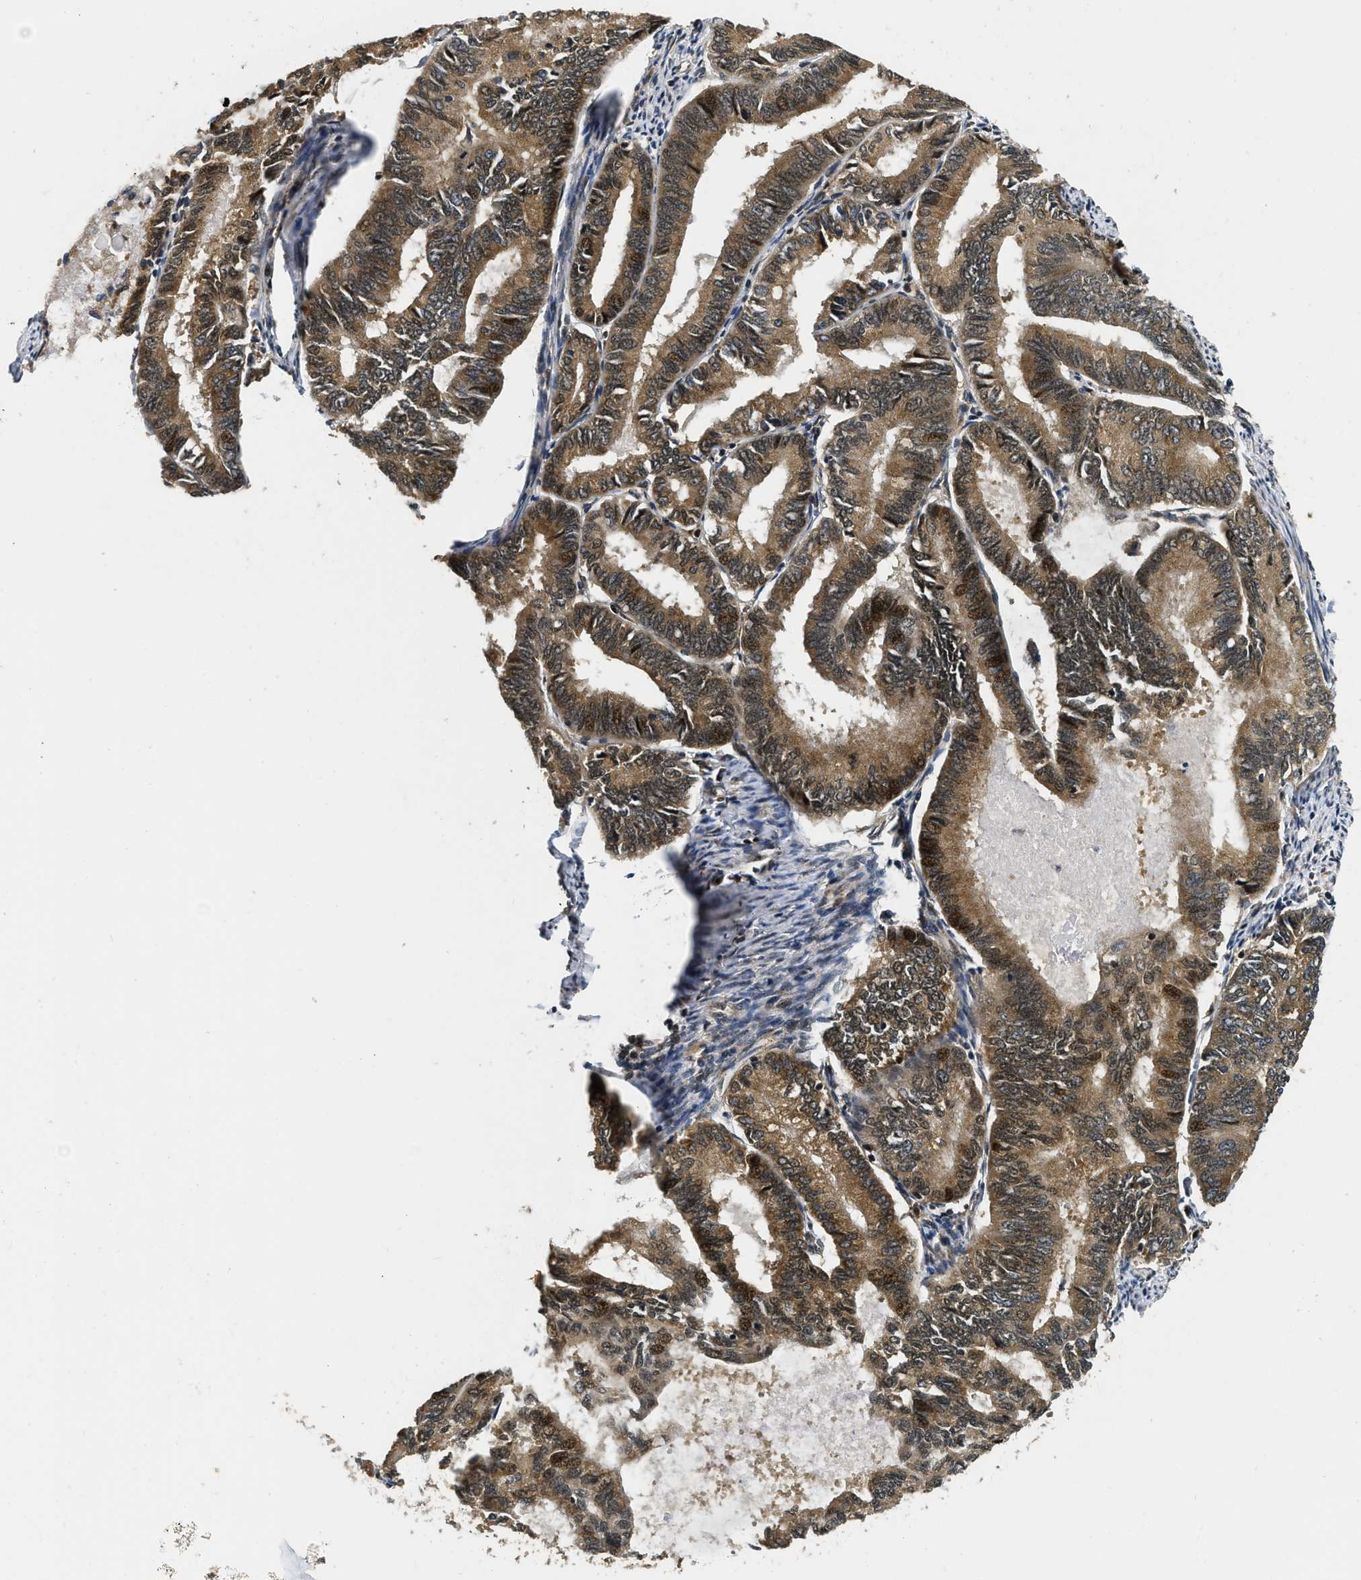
{"staining": {"intensity": "moderate", "quantity": ">75%", "location": "cytoplasmic/membranous"}, "tissue": "endometrial cancer", "cell_type": "Tumor cells", "image_type": "cancer", "snomed": [{"axis": "morphology", "description": "Adenocarcinoma, NOS"}, {"axis": "topography", "description": "Endometrium"}], "caption": "Tumor cells demonstrate moderate cytoplasmic/membranous expression in approximately >75% of cells in endometrial cancer (adenocarcinoma).", "gene": "ADSL", "patient": {"sex": "female", "age": 86}}